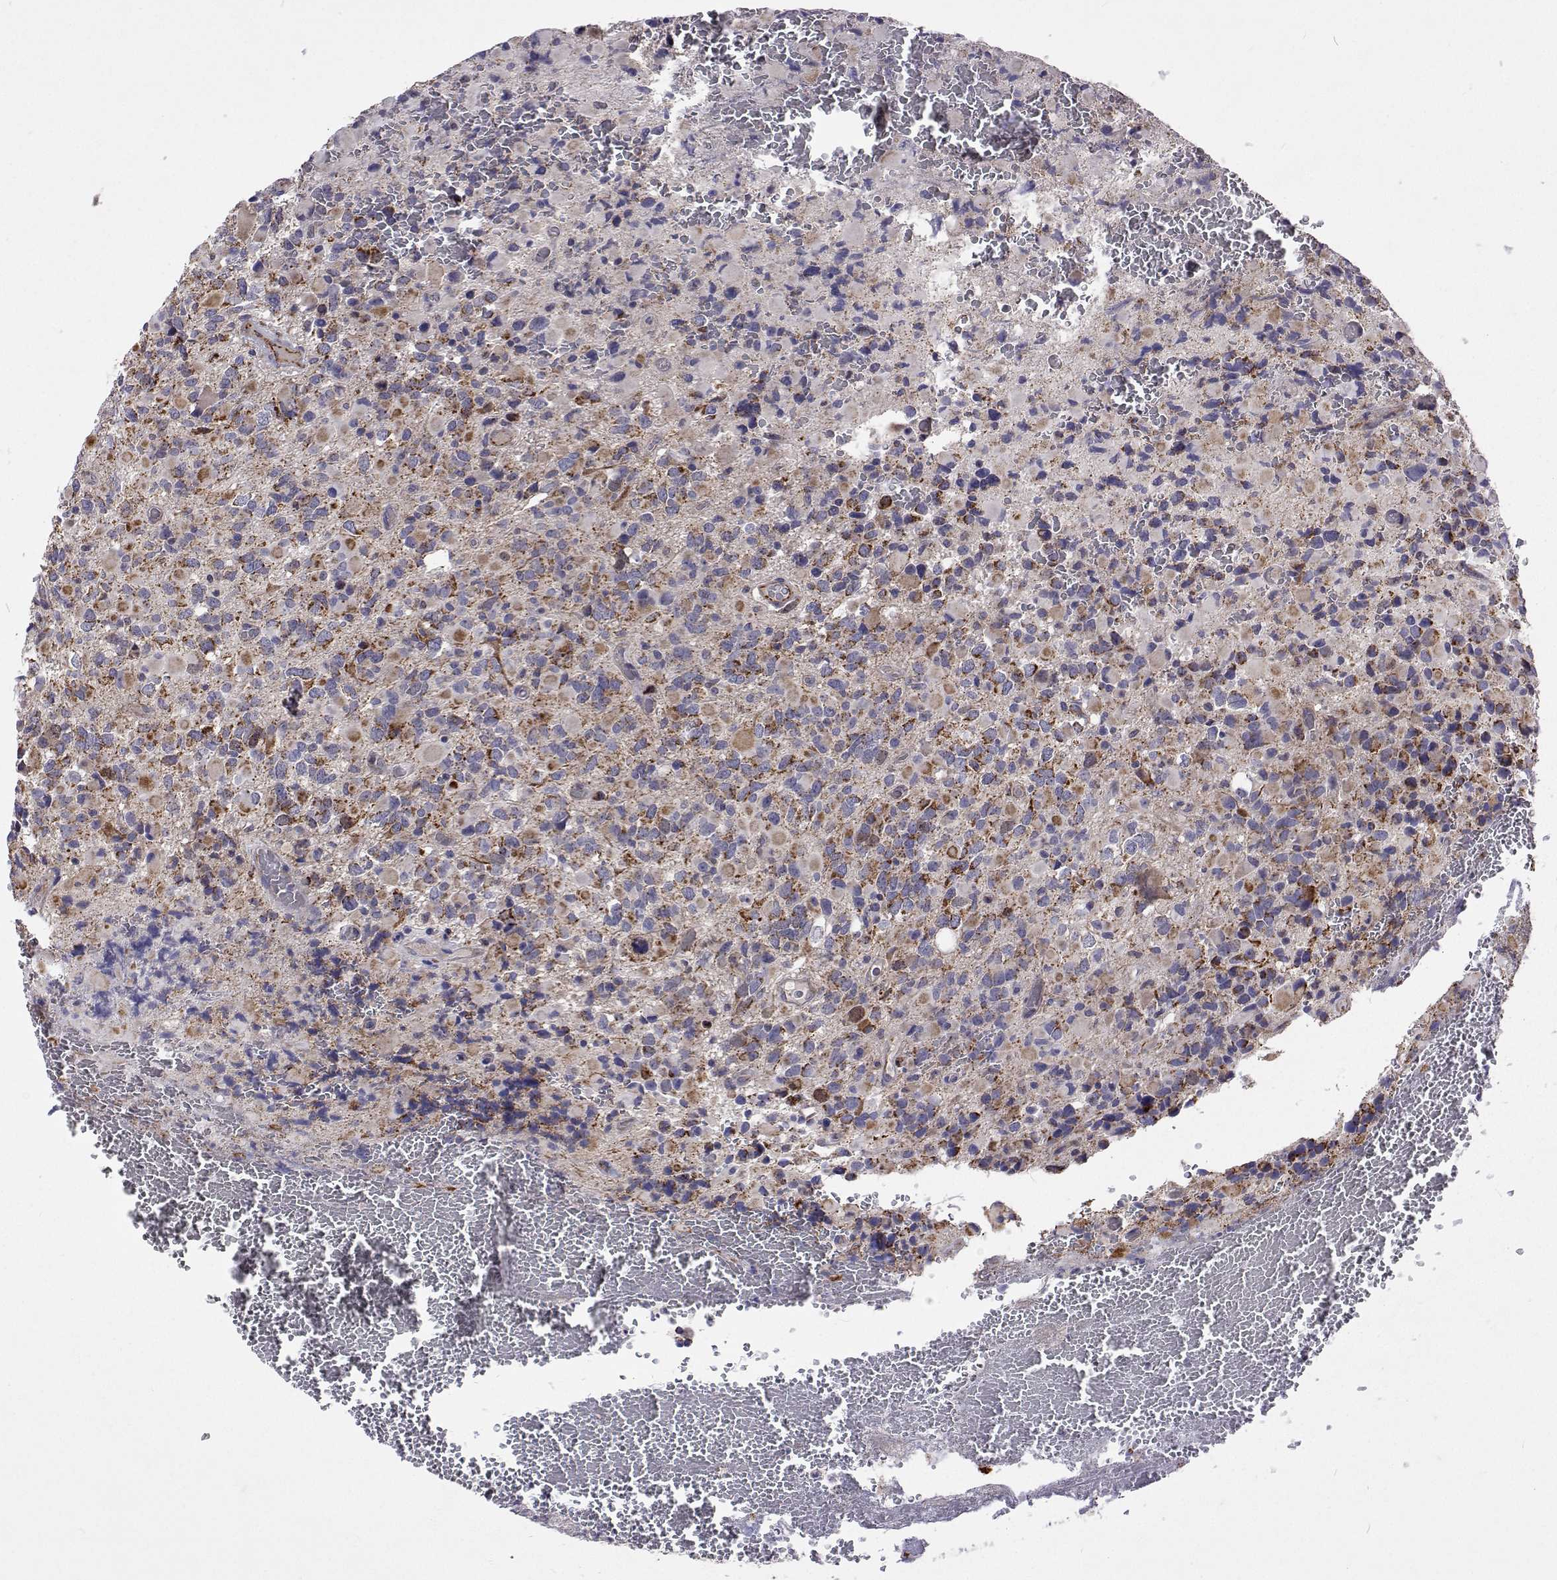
{"staining": {"intensity": "weak", "quantity": "<25%", "location": "cytoplasmic/membranous"}, "tissue": "glioma", "cell_type": "Tumor cells", "image_type": "cancer", "snomed": [{"axis": "morphology", "description": "Glioma, malignant, High grade"}, {"axis": "topography", "description": "Brain"}], "caption": "Immunohistochemical staining of human glioma exhibits no significant positivity in tumor cells. The staining is performed using DAB (3,3'-diaminobenzidine) brown chromogen with nuclei counter-stained in using hematoxylin.", "gene": "DHTKD1", "patient": {"sex": "female", "age": 40}}